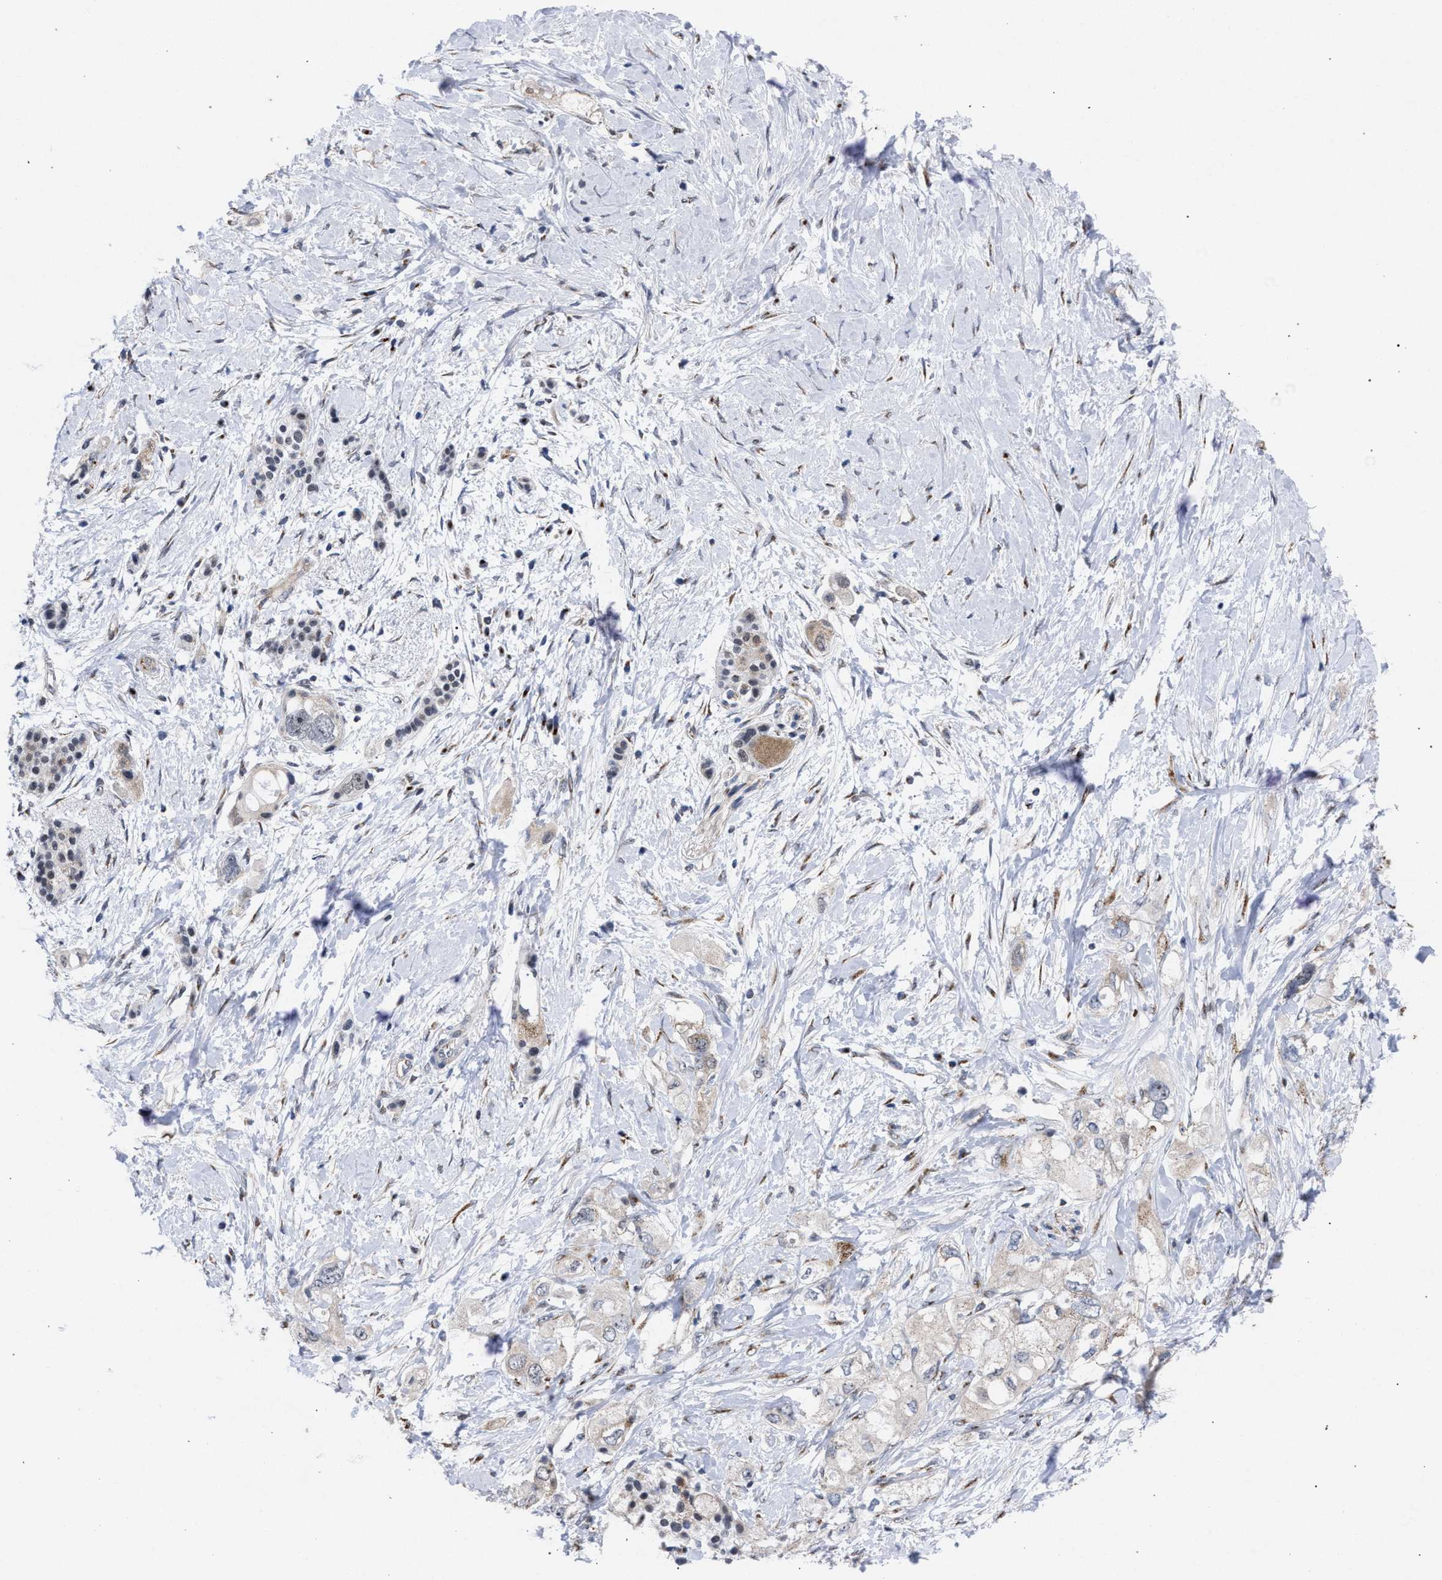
{"staining": {"intensity": "weak", "quantity": "<25%", "location": "cytoplasmic/membranous"}, "tissue": "pancreatic cancer", "cell_type": "Tumor cells", "image_type": "cancer", "snomed": [{"axis": "morphology", "description": "Adenocarcinoma, NOS"}, {"axis": "topography", "description": "Pancreas"}], "caption": "Image shows no significant protein staining in tumor cells of pancreatic adenocarcinoma.", "gene": "GOLGA2", "patient": {"sex": "female", "age": 56}}